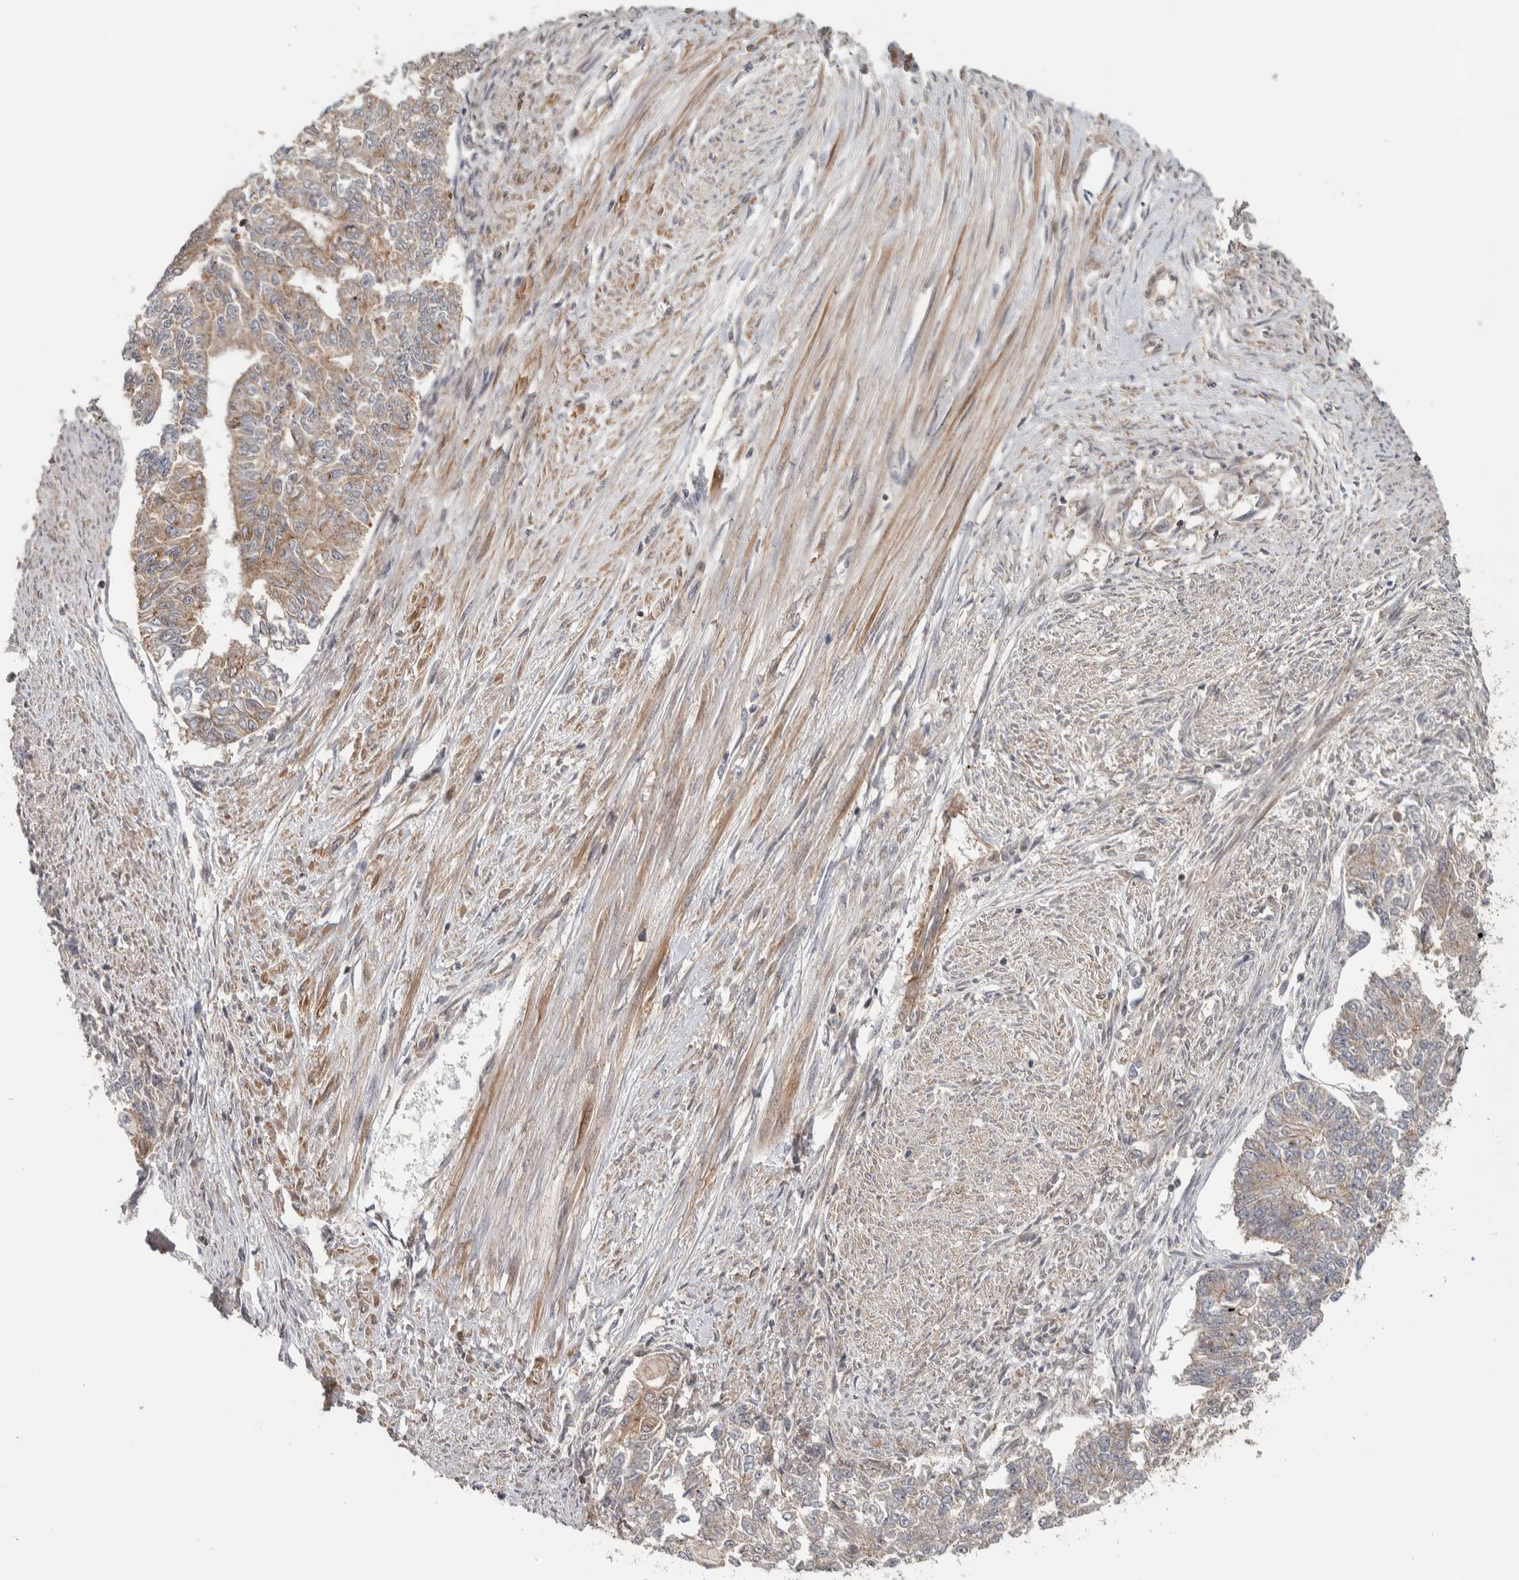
{"staining": {"intensity": "weak", "quantity": ">75%", "location": "cytoplasmic/membranous"}, "tissue": "endometrial cancer", "cell_type": "Tumor cells", "image_type": "cancer", "snomed": [{"axis": "morphology", "description": "Adenocarcinoma, NOS"}, {"axis": "topography", "description": "Endometrium"}], "caption": "Immunohistochemistry (IHC) (DAB (3,3'-diaminobenzidine)) staining of human endometrial cancer (adenocarcinoma) shows weak cytoplasmic/membranous protein positivity in about >75% of tumor cells.", "gene": "CHMP4C", "patient": {"sex": "female", "age": 32}}